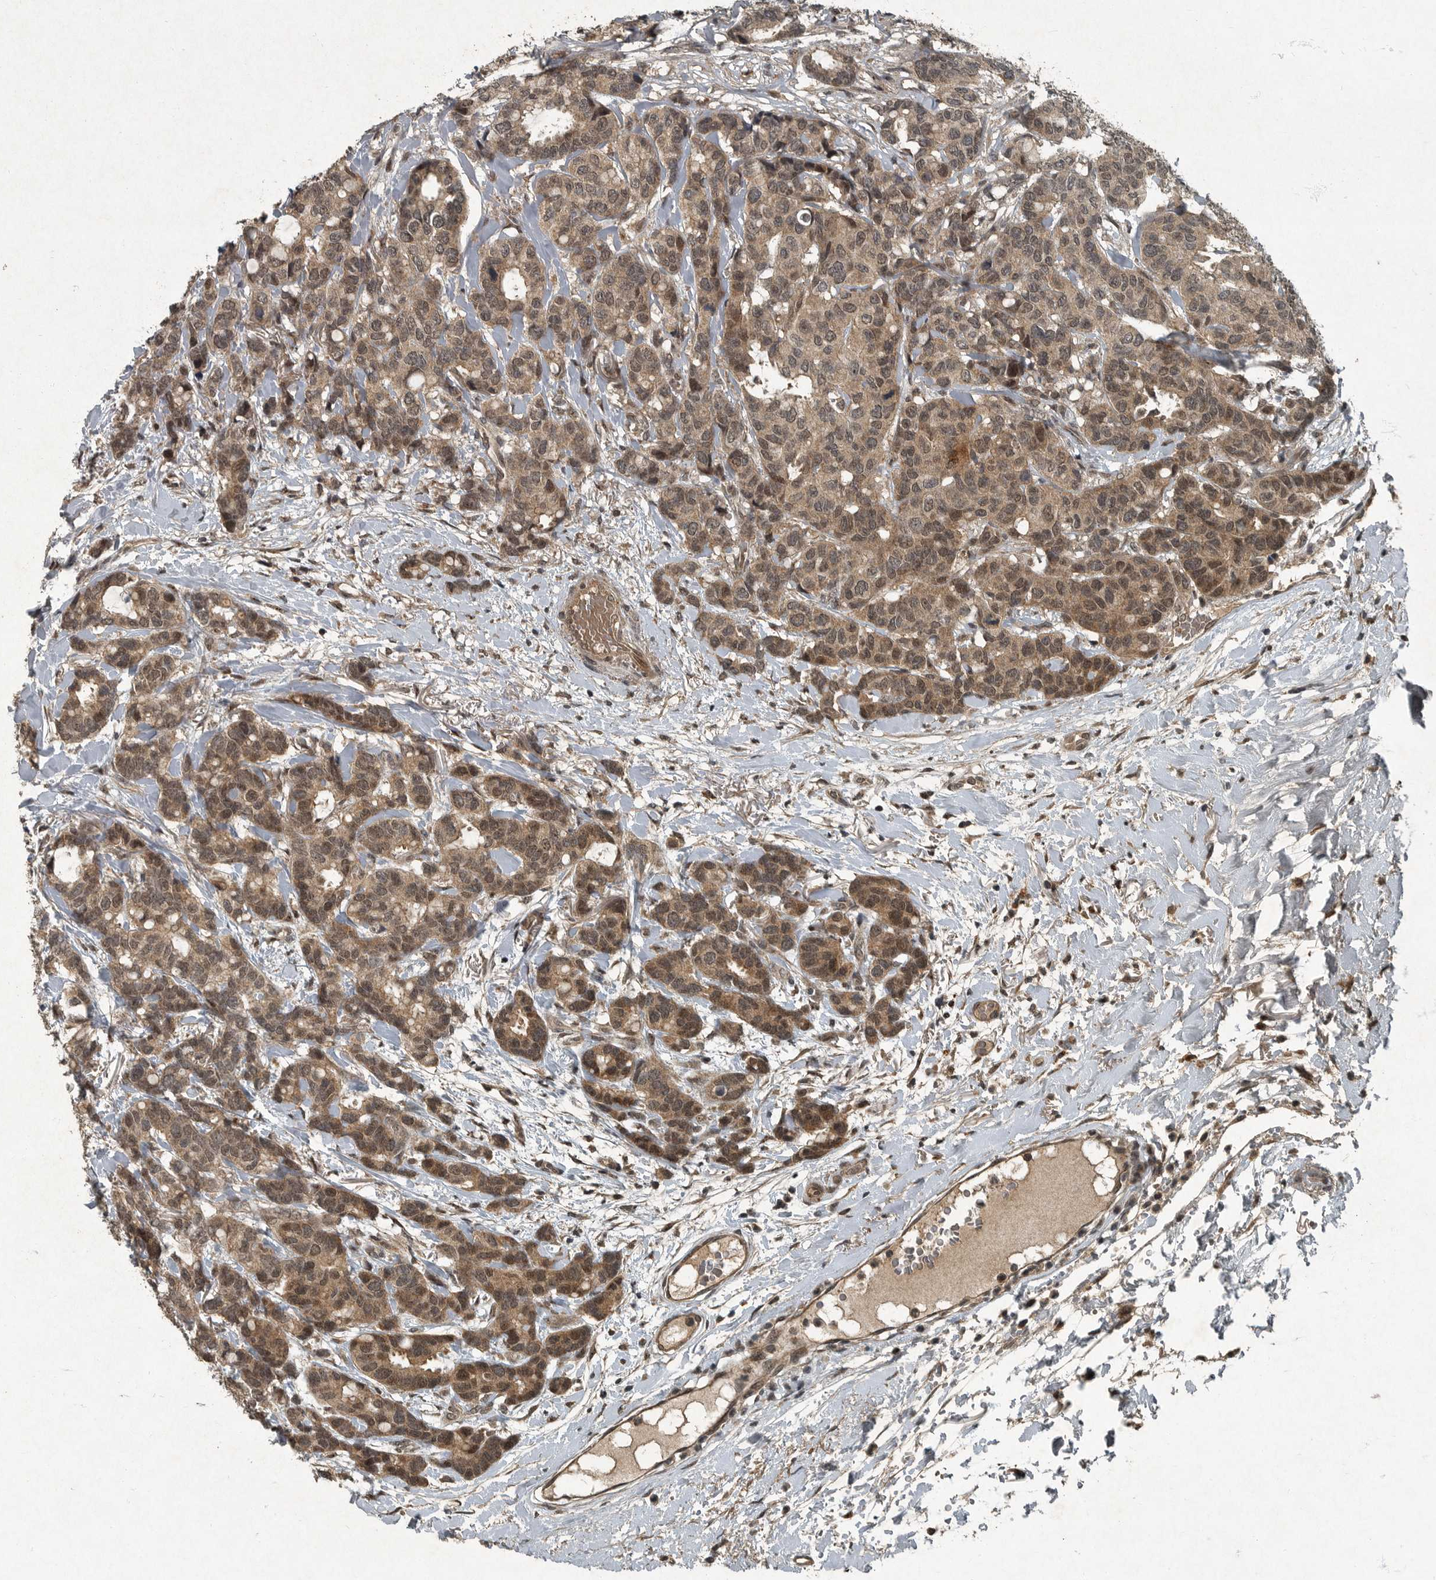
{"staining": {"intensity": "moderate", "quantity": ">75%", "location": "cytoplasmic/membranous,nuclear"}, "tissue": "breast cancer", "cell_type": "Tumor cells", "image_type": "cancer", "snomed": [{"axis": "morphology", "description": "Duct carcinoma"}, {"axis": "topography", "description": "Breast"}], "caption": "Immunohistochemical staining of breast cancer shows moderate cytoplasmic/membranous and nuclear protein positivity in about >75% of tumor cells.", "gene": "FOXO1", "patient": {"sex": "female", "age": 87}}